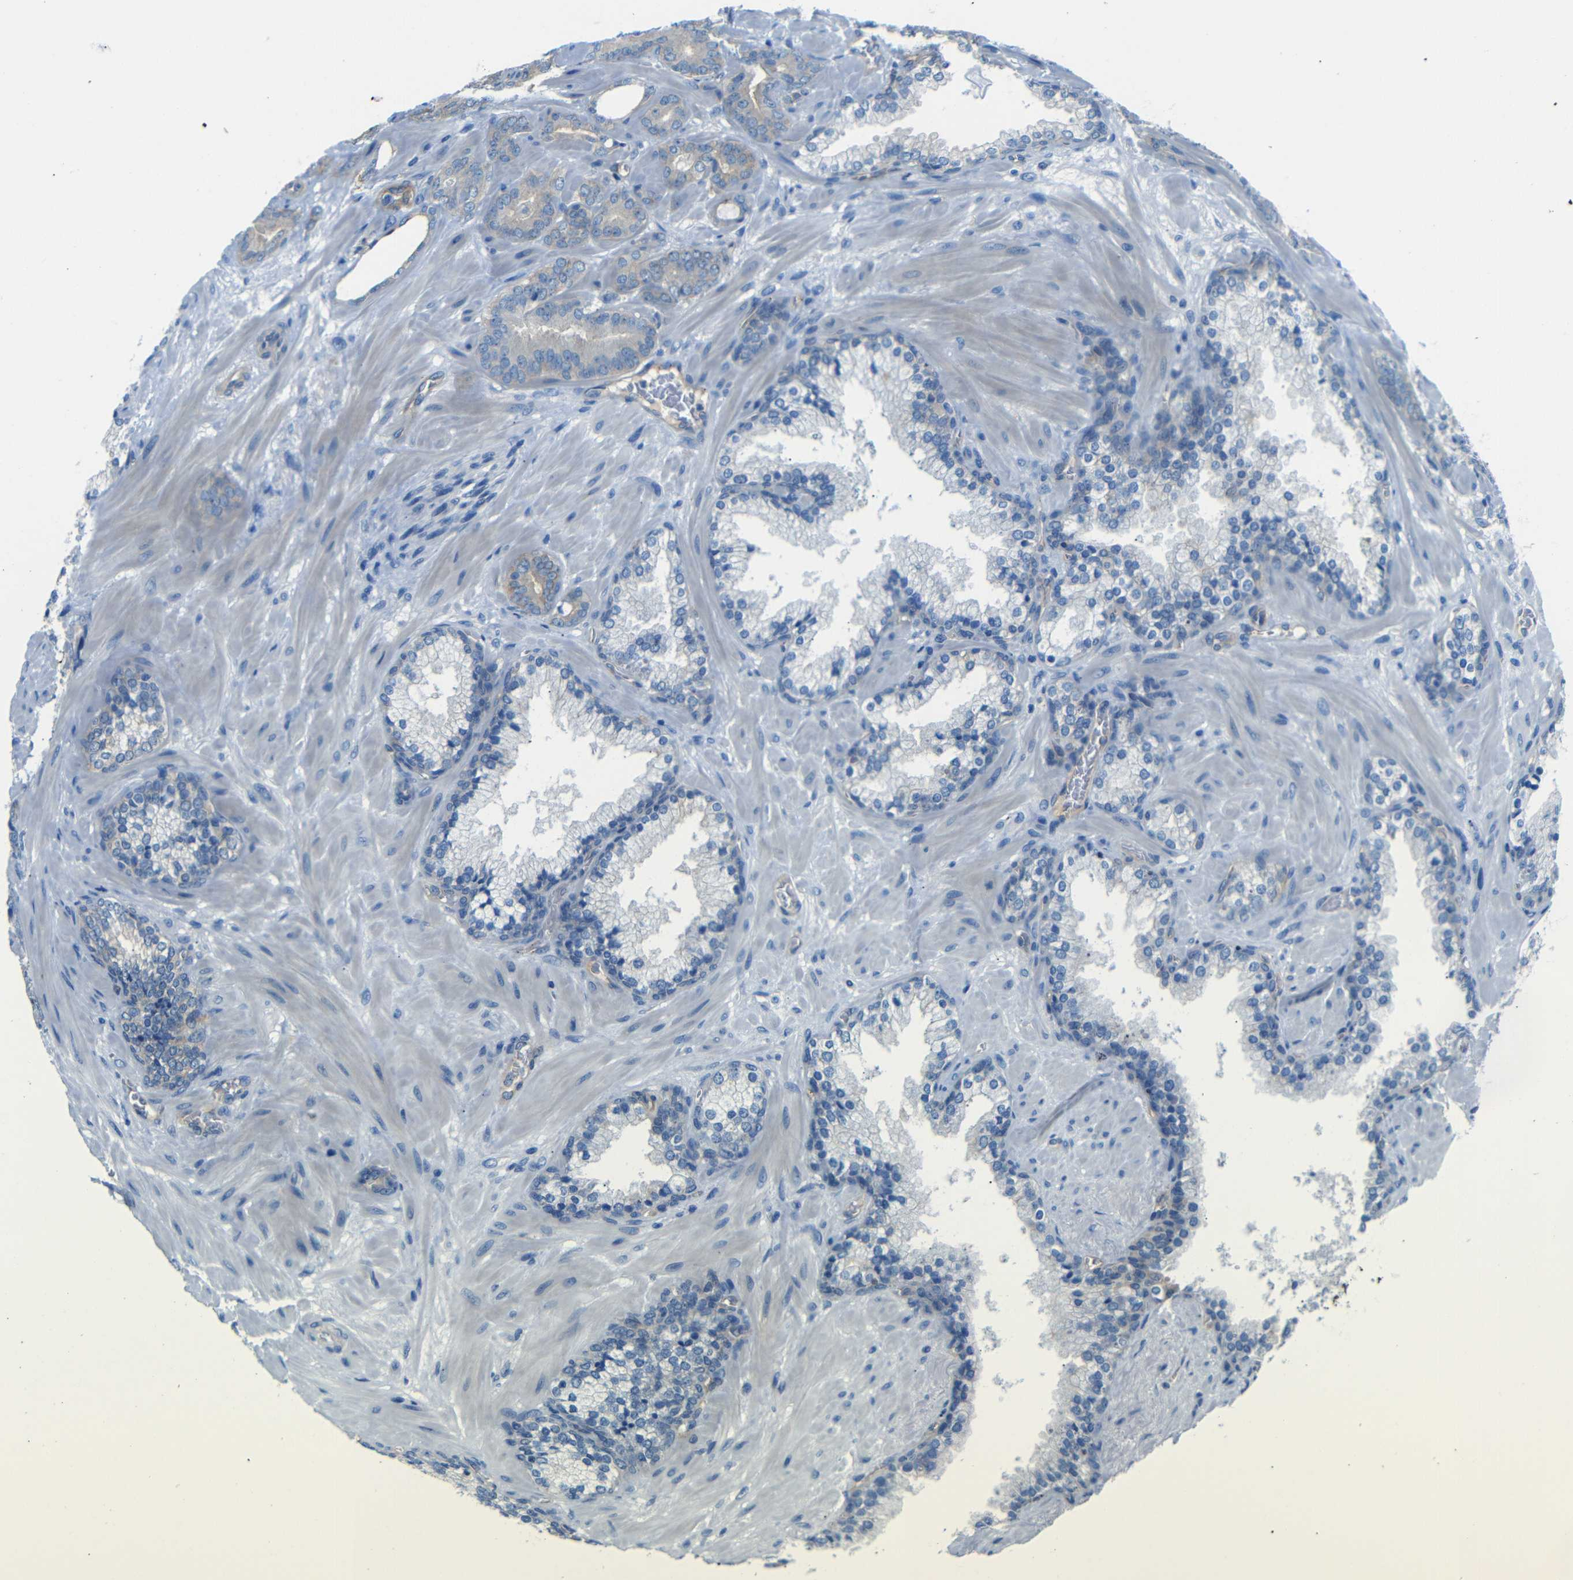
{"staining": {"intensity": "negative", "quantity": "none", "location": "none"}, "tissue": "prostate cancer", "cell_type": "Tumor cells", "image_type": "cancer", "snomed": [{"axis": "morphology", "description": "Adenocarcinoma, Low grade"}, {"axis": "topography", "description": "Prostate"}], "caption": "Adenocarcinoma (low-grade) (prostate) stained for a protein using immunohistochemistry (IHC) displays no expression tumor cells.", "gene": "MYO1B", "patient": {"sex": "male", "age": 63}}